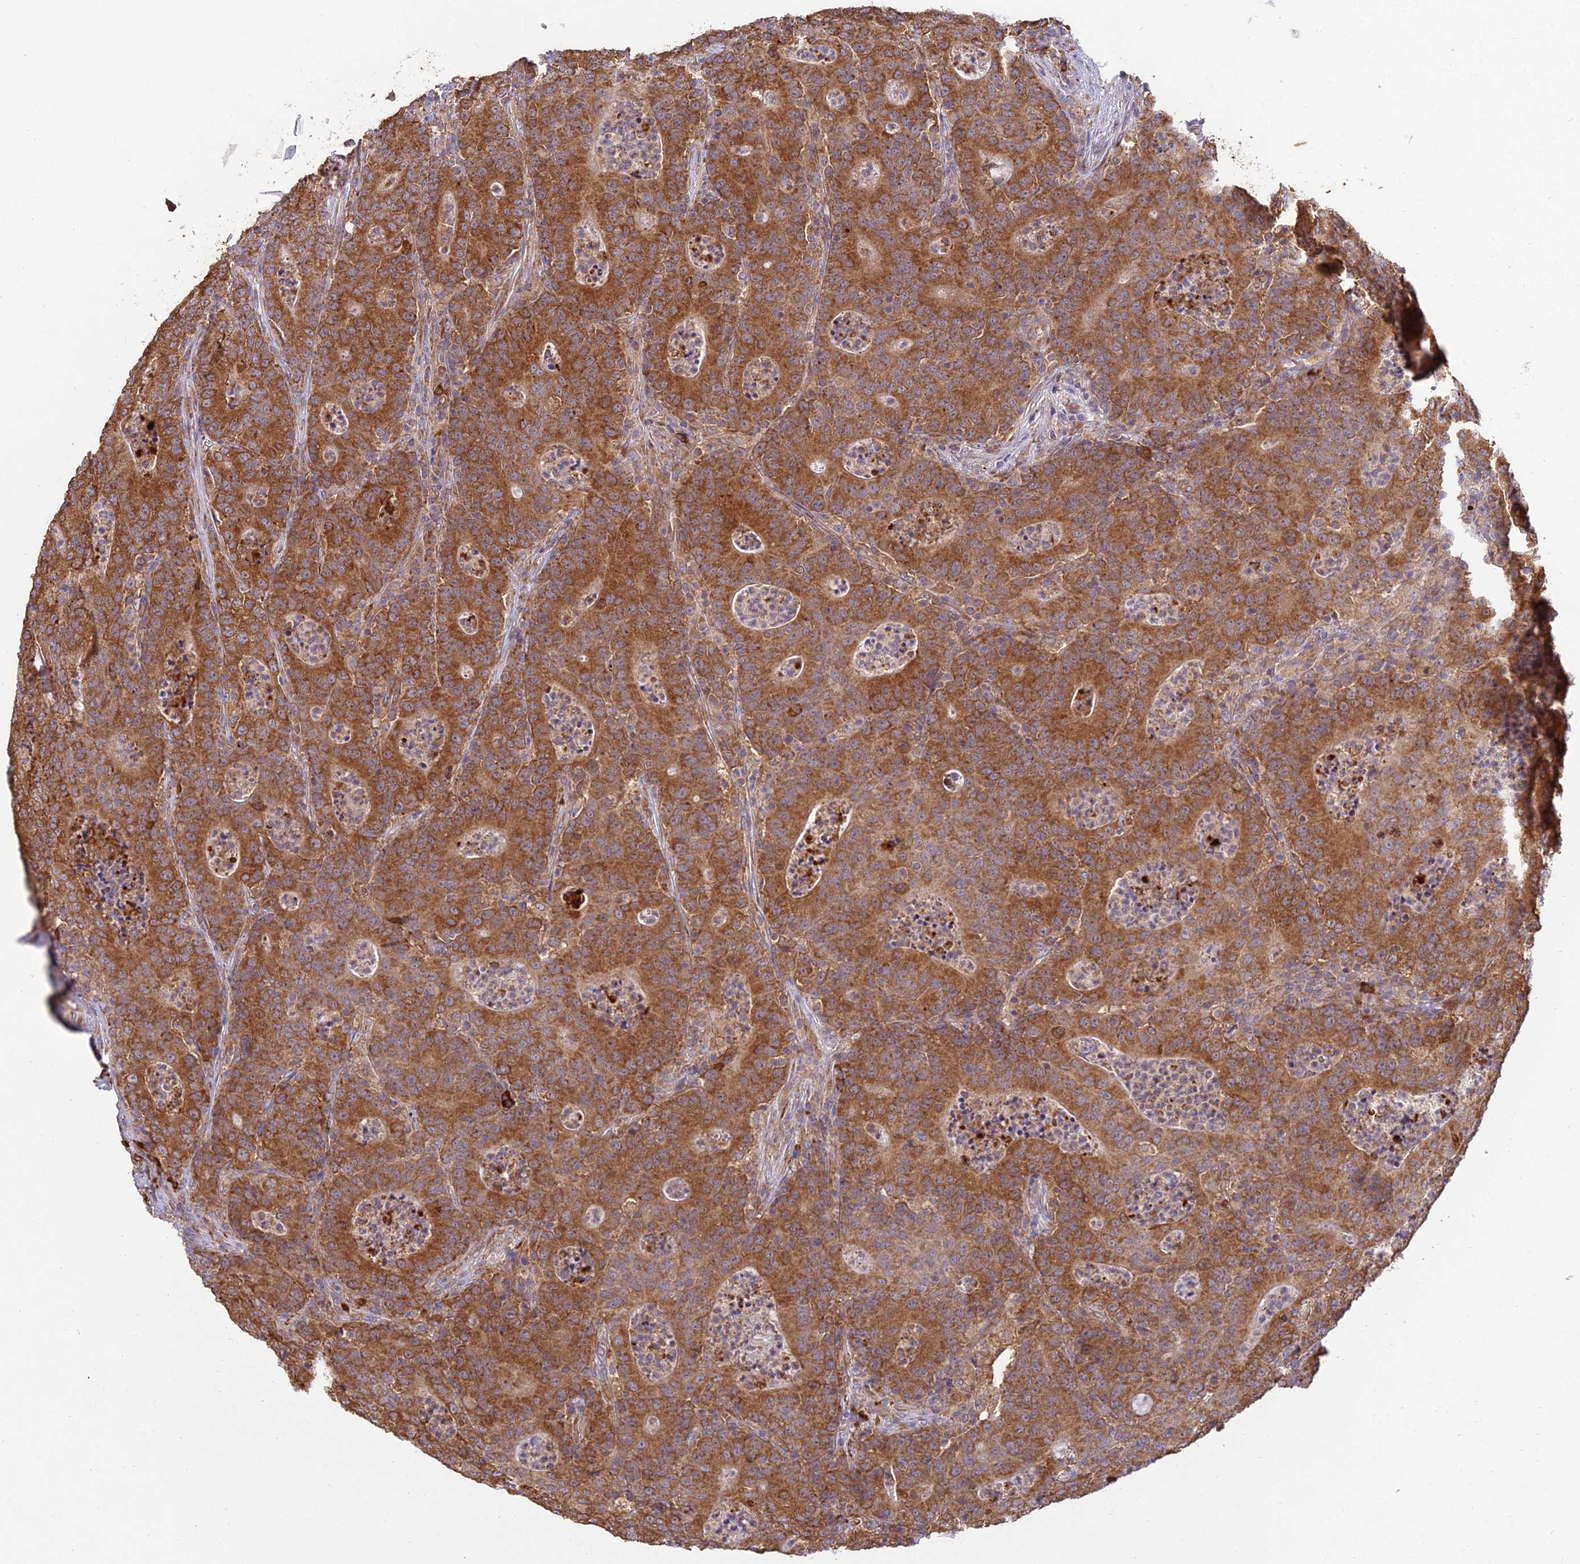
{"staining": {"intensity": "moderate", "quantity": ">75%", "location": "cytoplasmic/membranous"}, "tissue": "colorectal cancer", "cell_type": "Tumor cells", "image_type": "cancer", "snomed": [{"axis": "morphology", "description": "Adenocarcinoma, NOS"}, {"axis": "topography", "description": "Colon"}], "caption": "Adenocarcinoma (colorectal) stained with a protein marker displays moderate staining in tumor cells.", "gene": "NXNL2", "patient": {"sex": "male", "age": 83}}